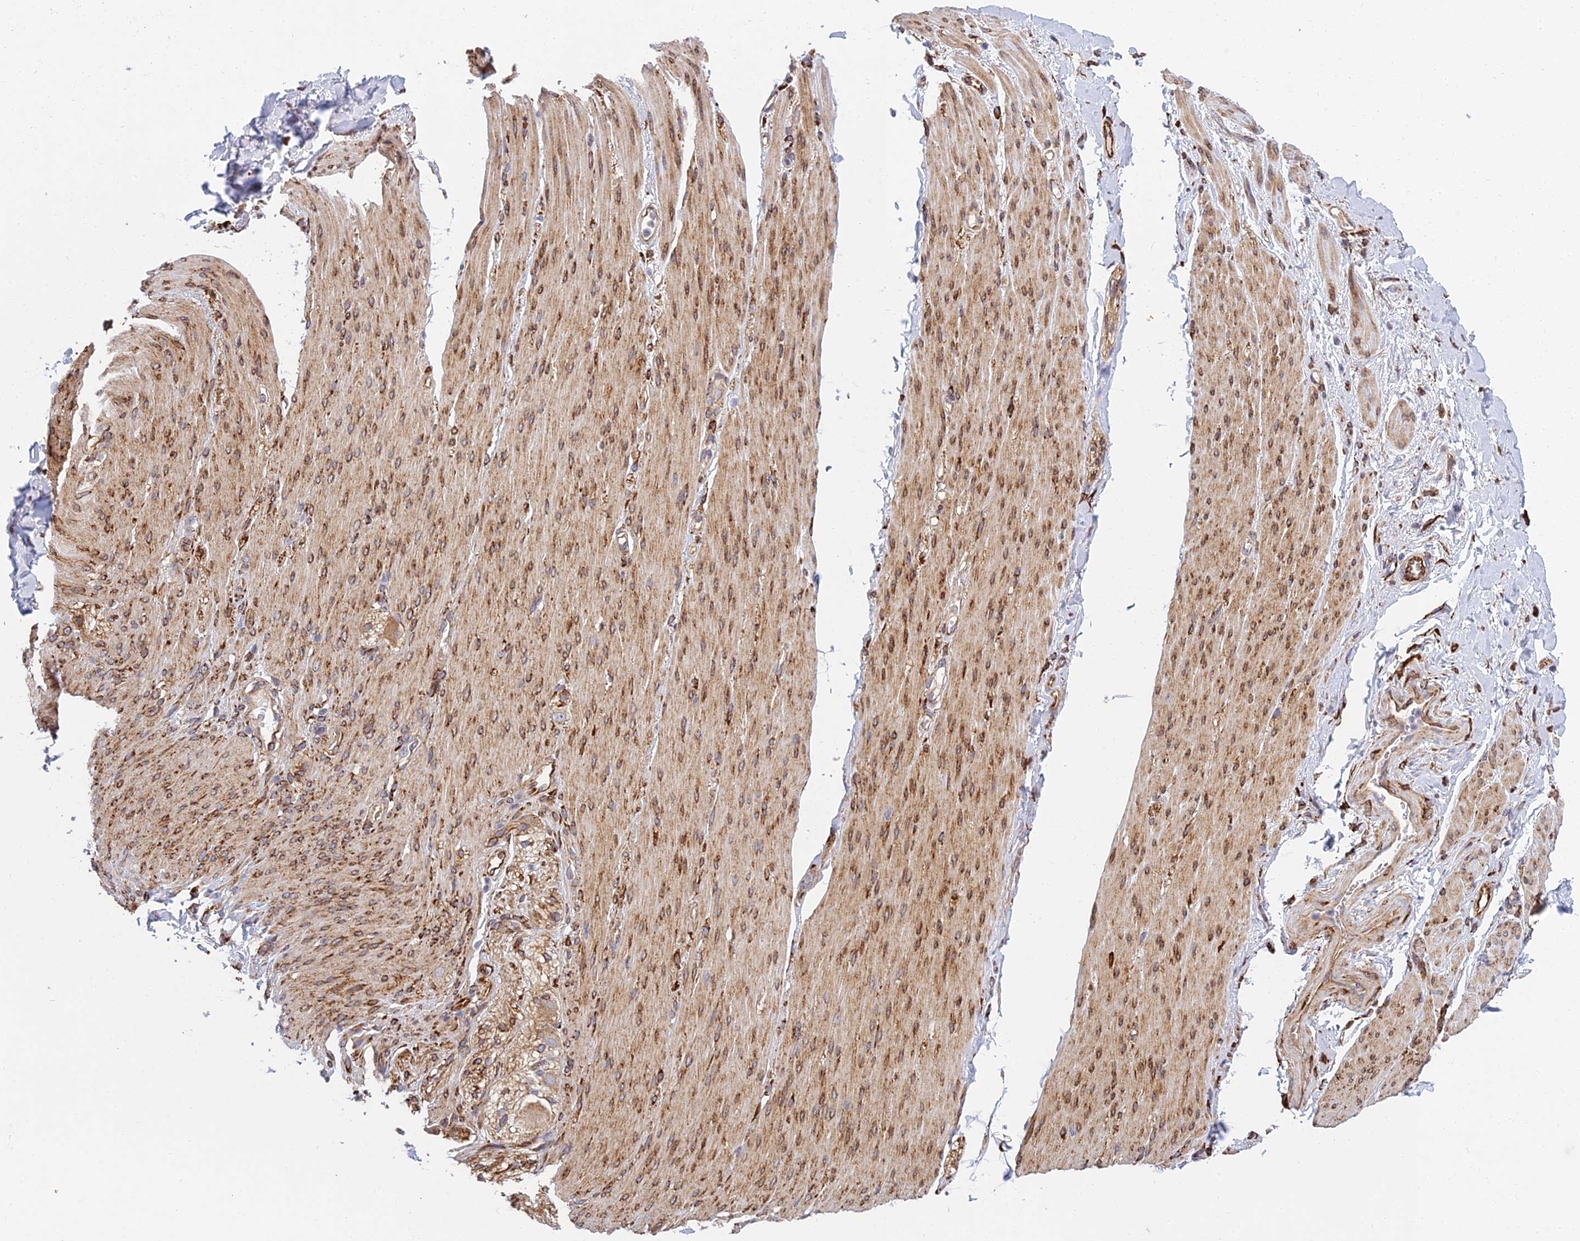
{"staining": {"intensity": "moderate", "quantity": "<25%", "location": "cytoplasmic/membranous"}, "tissue": "adipose tissue", "cell_type": "Adipocytes", "image_type": "normal", "snomed": [{"axis": "morphology", "description": "Normal tissue, NOS"}, {"axis": "topography", "description": "Colon"}, {"axis": "topography", "description": "Peripheral nerve tissue"}], "caption": "A high-resolution image shows IHC staining of unremarkable adipose tissue, which demonstrates moderate cytoplasmic/membranous staining in about <25% of adipocytes.", "gene": "NDUFAF7", "patient": {"sex": "female", "age": 61}}